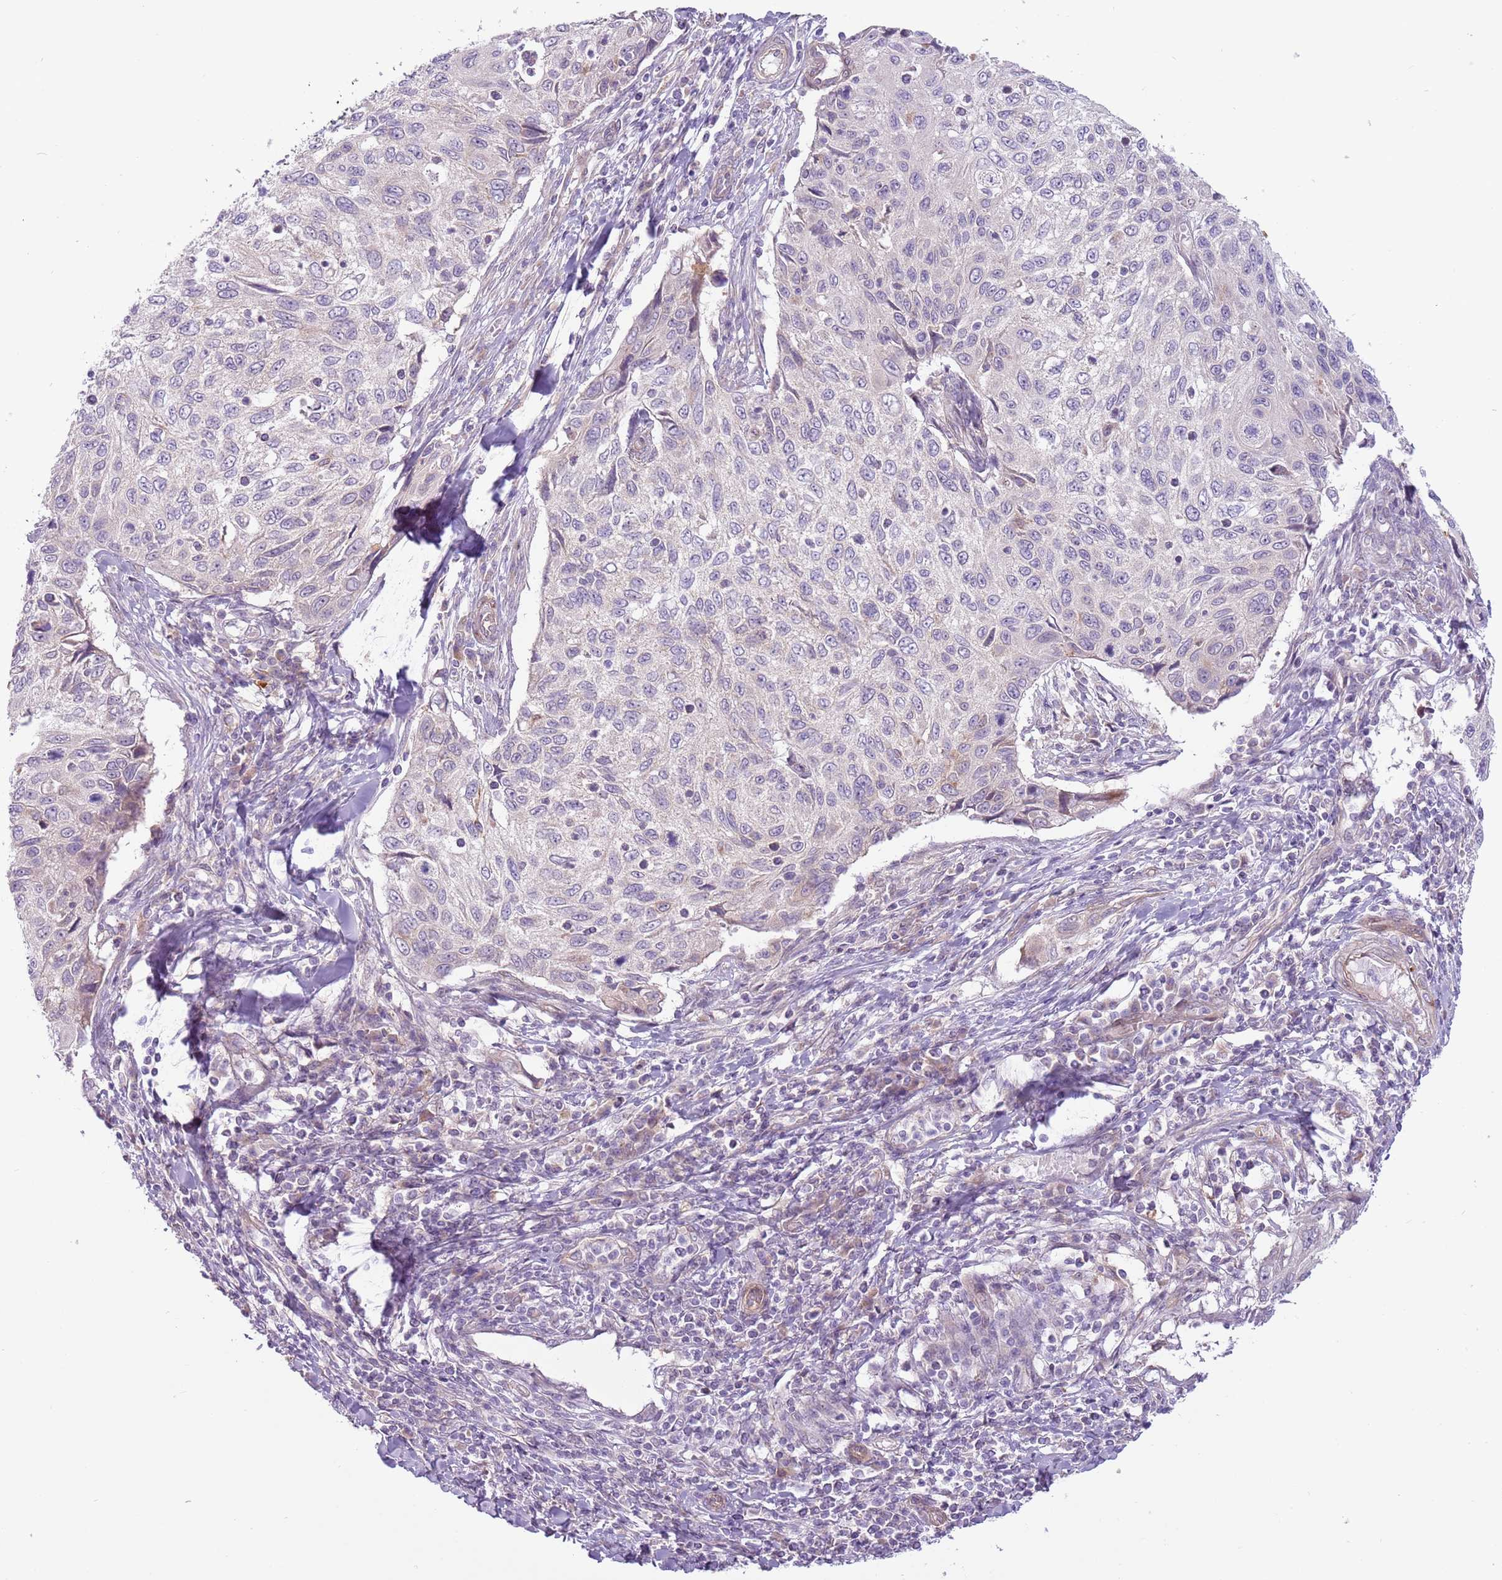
{"staining": {"intensity": "negative", "quantity": "none", "location": "none"}, "tissue": "cervical cancer", "cell_type": "Tumor cells", "image_type": "cancer", "snomed": [{"axis": "morphology", "description": "Squamous cell carcinoma, NOS"}, {"axis": "topography", "description": "Cervix"}], "caption": "This is a photomicrograph of immunohistochemistry staining of cervical cancer (squamous cell carcinoma), which shows no staining in tumor cells.", "gene": "MRO", "patient": {"sex": "female", "age": 70}}